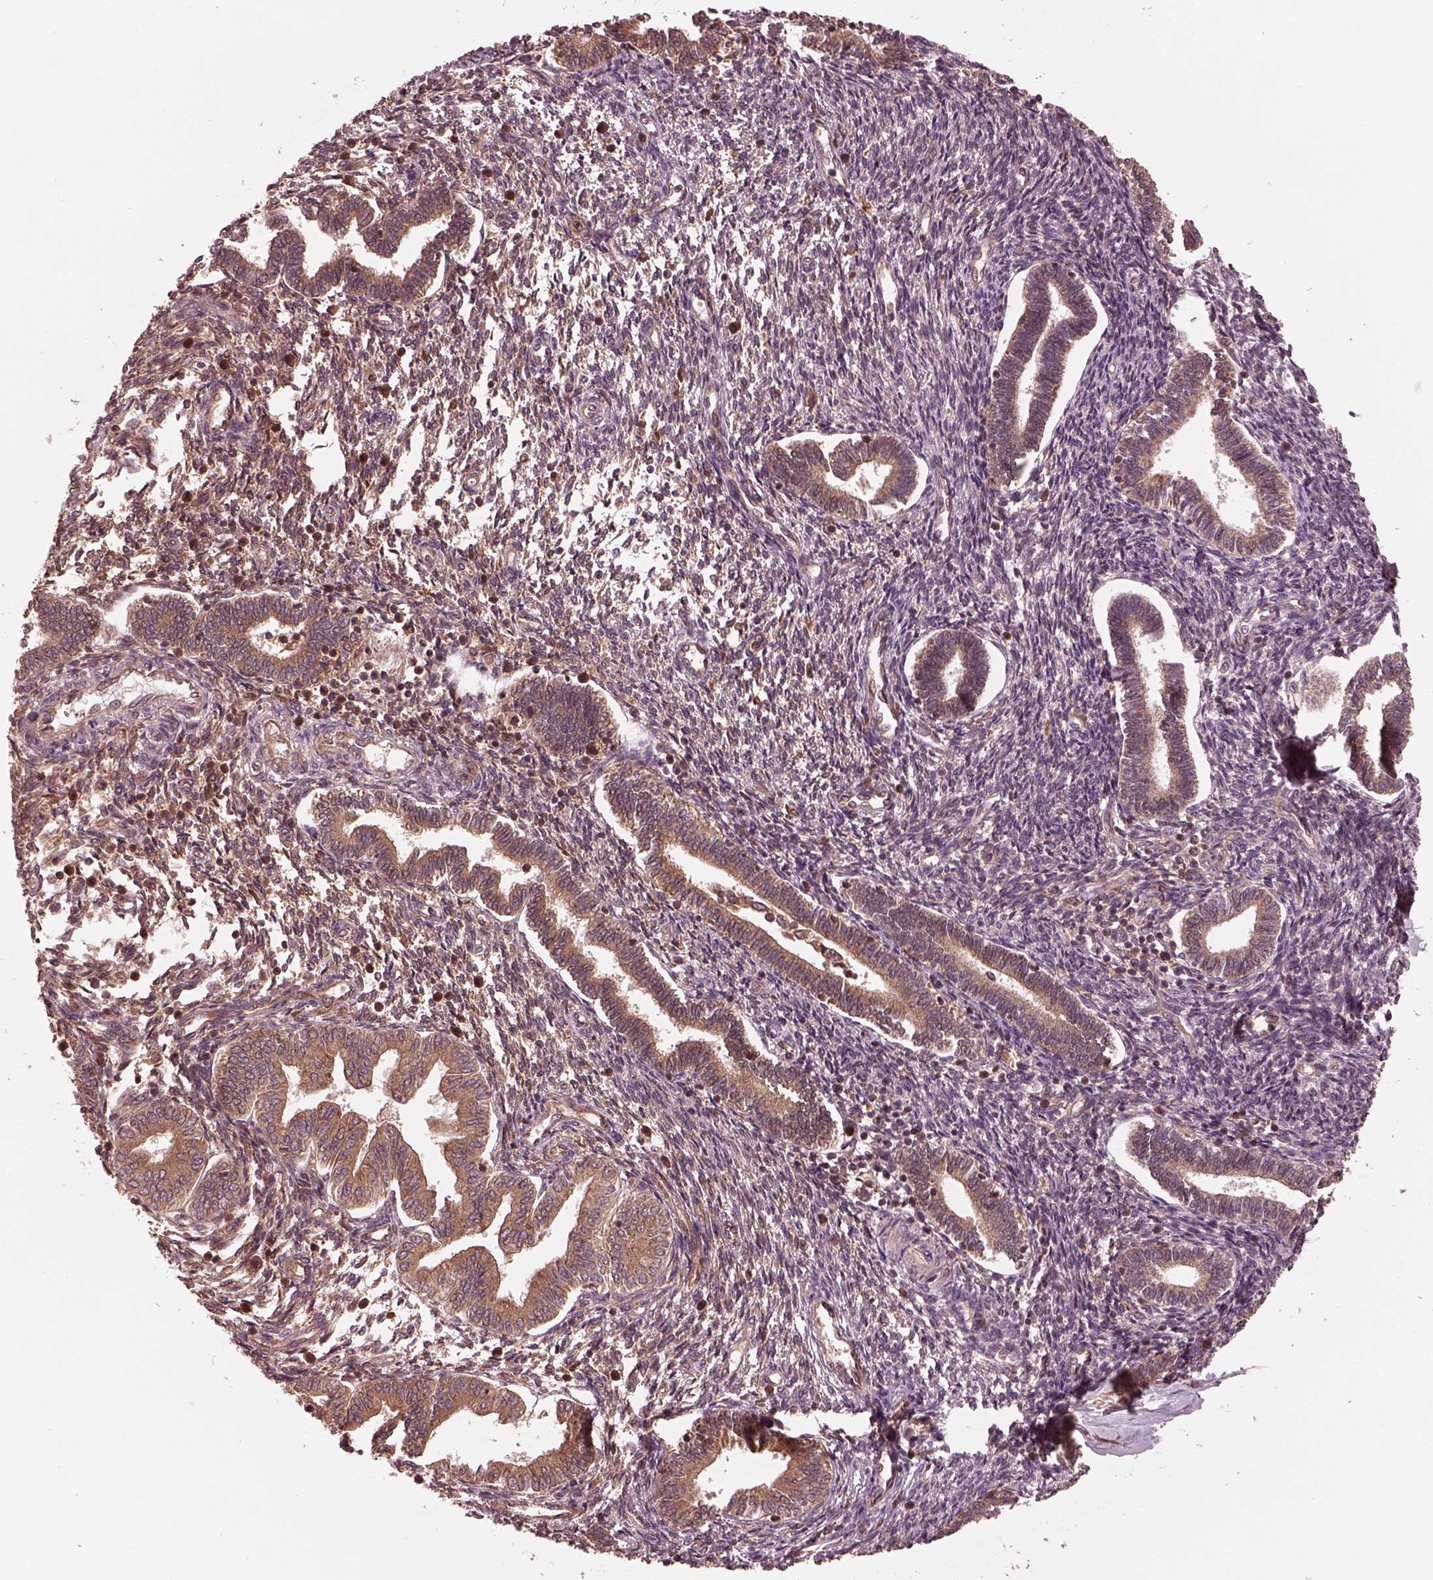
{"staining": {"intensity": "weak", "quantity": "<25%", "location": "cytoplasmic/membranous"}, "tissue": "endometrium", "cell_type": "Cells in endometrial stroma", "image_type": "normal", "snomed": [{"axis": "morphology", "description": "Normal tissue, NOS"}, {"axis": "topography", "description": "Endometrium"}], "caption": "DAB immunohistochemical staining of unremarkable endometrium exhibits no significant positivity in cells in endometrial stroma. The staining was performed using DAB to visualize the protein expression in brown, while the nuclei were stained in blue with hematoxylin (Magnification: 20x).", "gene": "PIK3R2", "patient": {"sex": "female", "age": 42}}